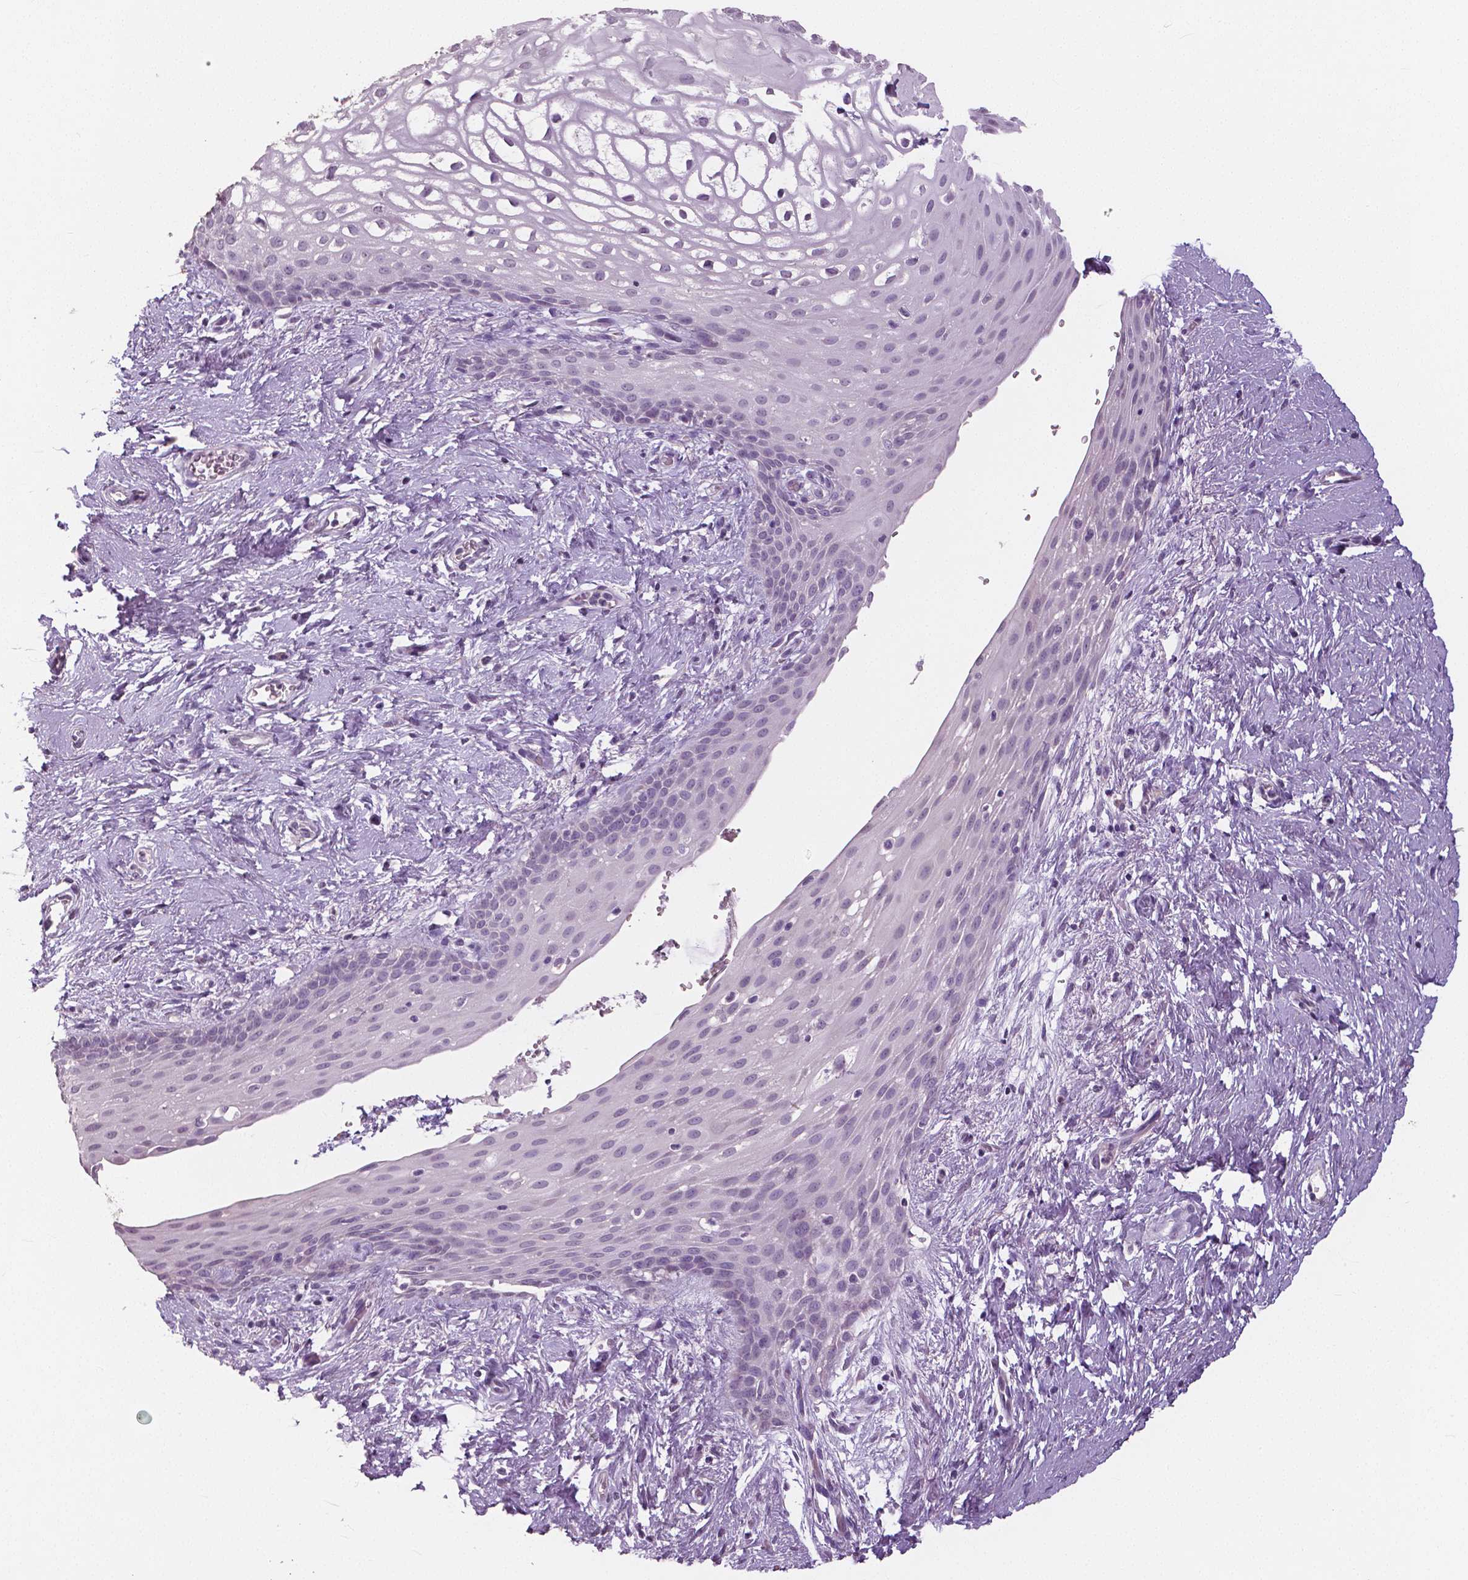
{"staining": {"intensity": "moderate", "quantity": "<25%", "location": "cytoplasmic/membranous"}, "tissue": "skin", "cell_type": "Epidermal cells", "image_type": "normal", "snomed": [{"axis": "morphology", "description": "Normal tissue, NOS"}, {"axis": "topography", "description": "Anal"}], "caption": "Skin stained with DAB (3,3'-diaminobenzidine) immunohistochemistry reveals low levels of moderate cytoplasmic/membranous positivity in about <25% of epidermal cells.", "gene": "NECAB1", "patient": {"sex": "female", "age": 46}}